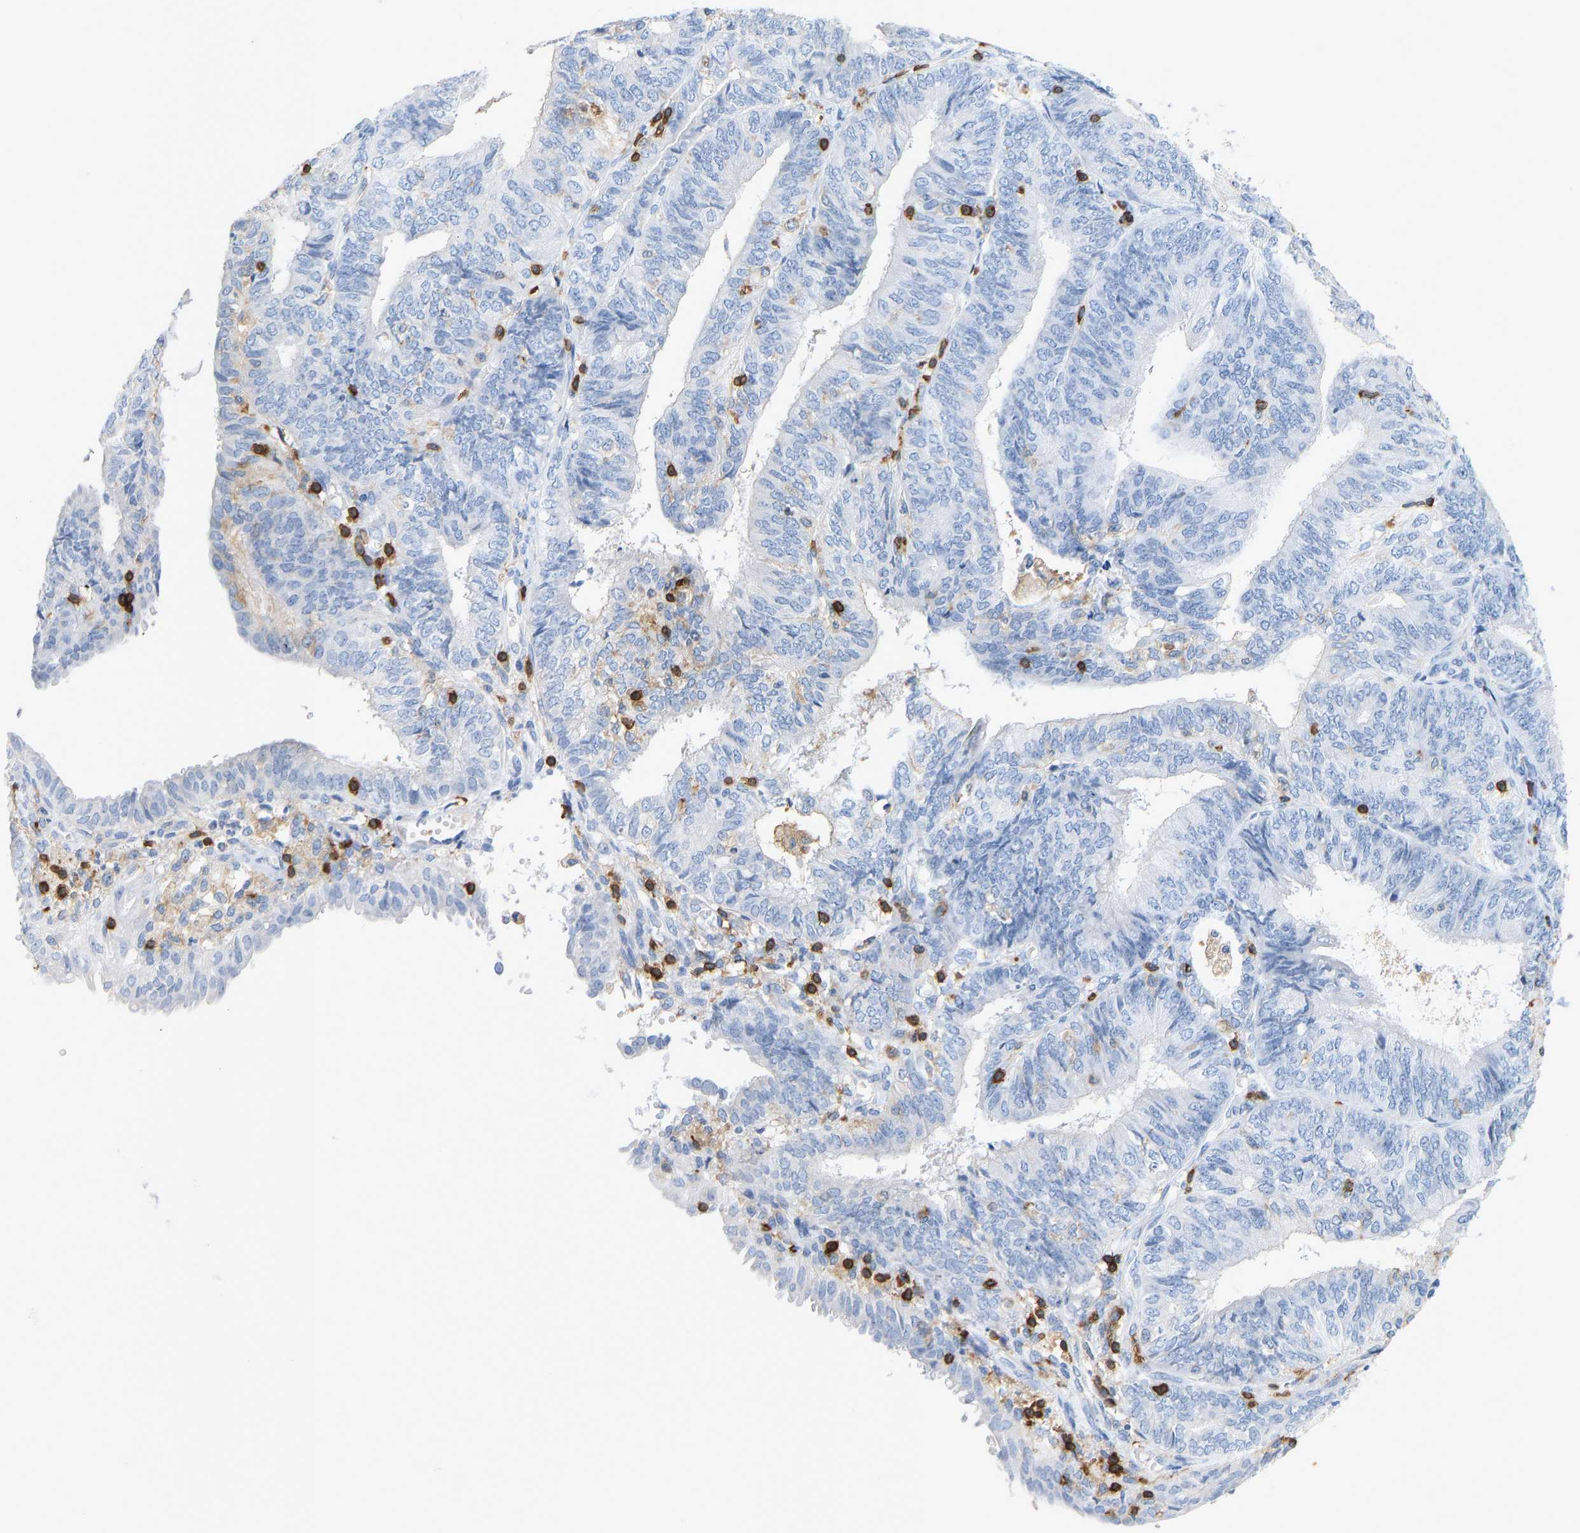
{"staining": {"intensity": "negative", "quantity": "none", "location": "none"}, "tissue": "endometrial cancer", "cell_type": "Tumor cells", "image_type": "cancer", "snomed": [{"axis": "morphology", "description": "Adenocarcinoma, NOS"}, {"axis": "topography", "description": "Endometrium"}], "caption": "Immunohistochemical staining of human endometrial adenocarcinoma displays no significant positivity in tumor cells.", "gene": "EVL", "patient": {"sex": "female", "age": 58}}